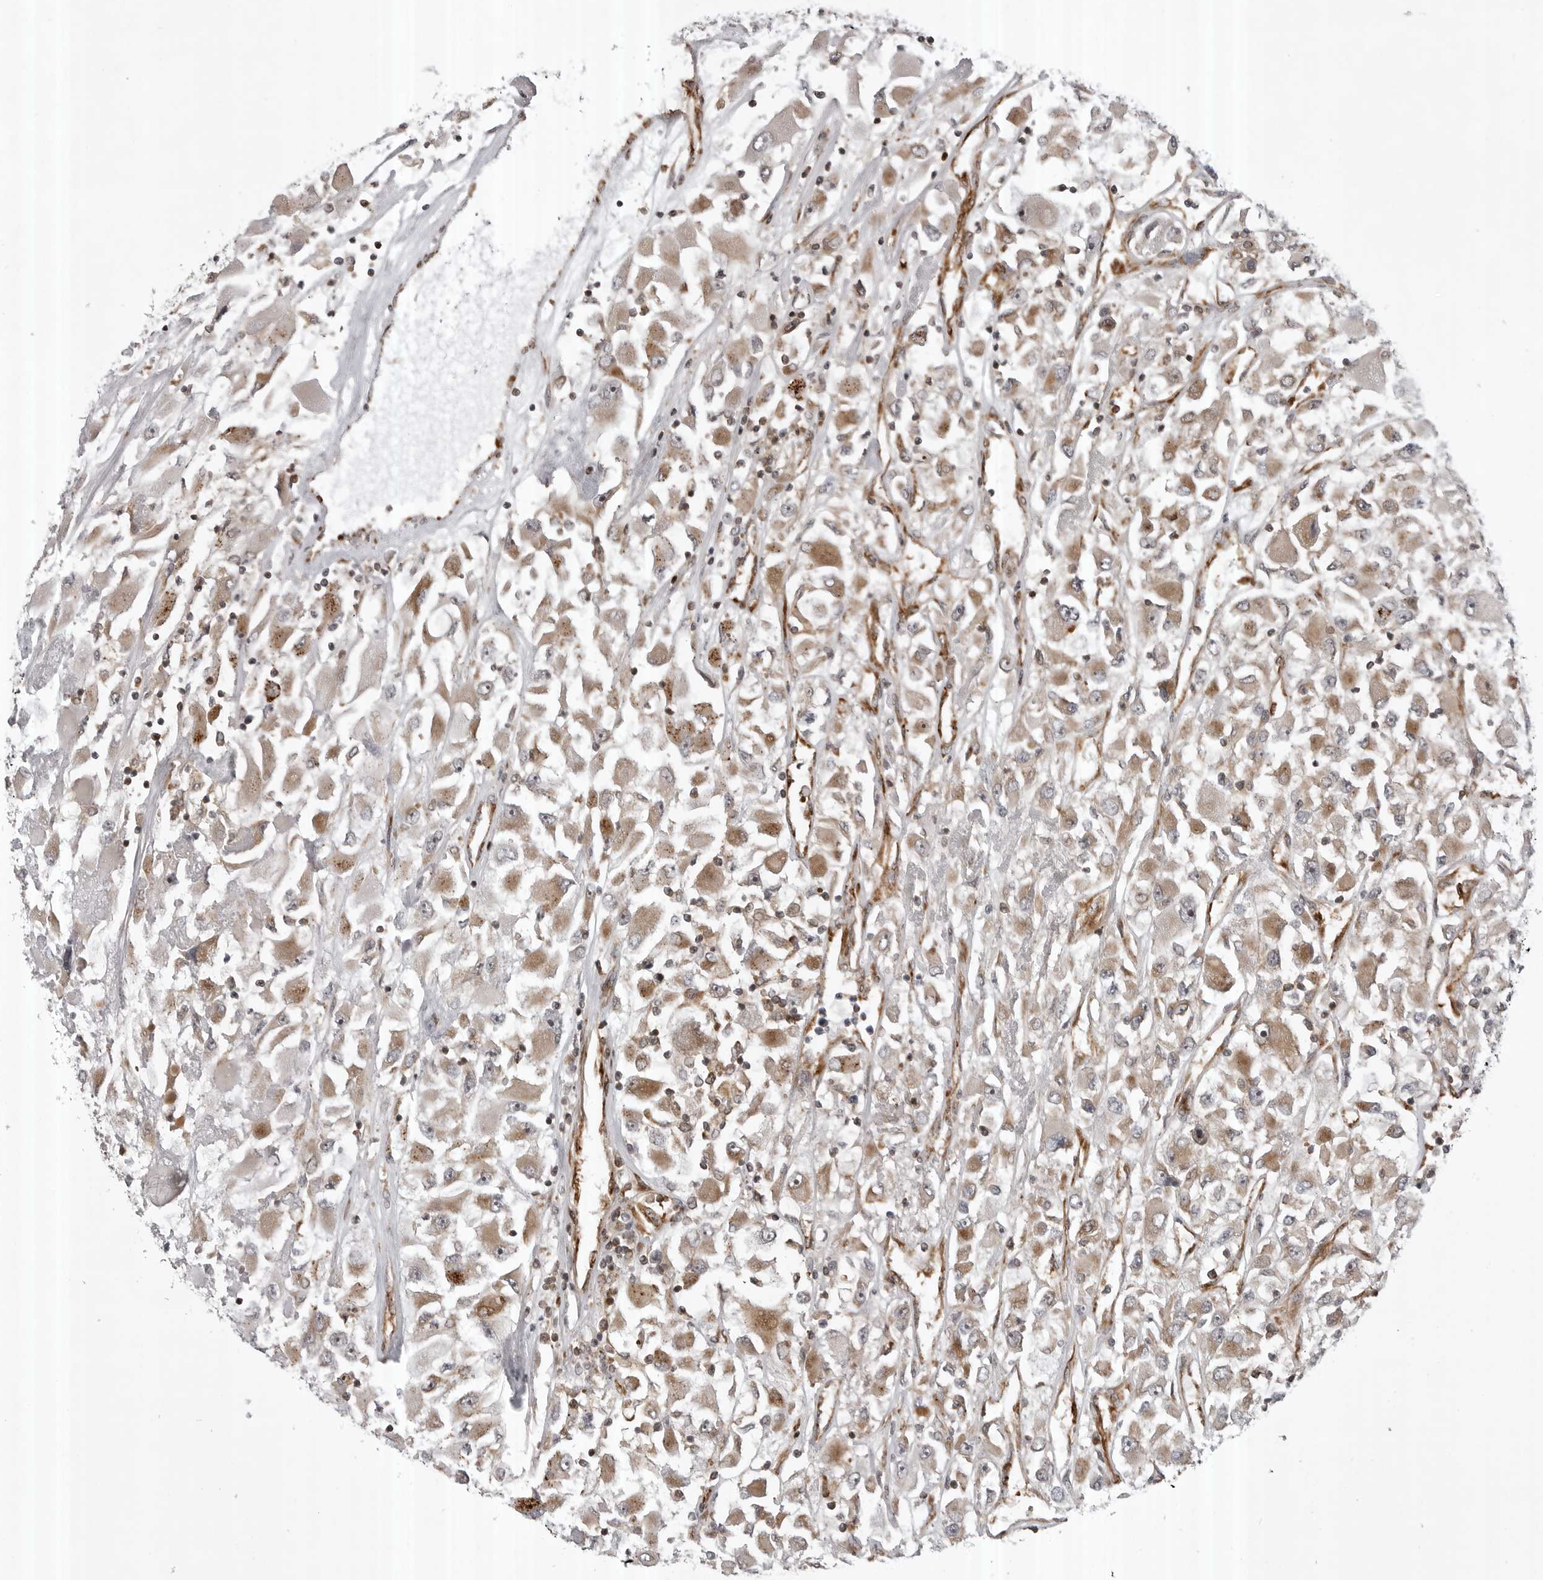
{"staining": {"intensity": "moderate", "quantity": "25%-75%", "location": "cytoplasmic/membranous"}, "tissue": "renal cancer", "cell_type": "Tumor cells", "image_type": "cancer", "snomed": [{"axis": "morphology", "description": "Adenocarcinoma, NOS"}, {"axis": "topography", "description": "Kidney"}], "caption": "The micrograph displays staining of renal adenocarcinoma, revealing moderate cytoplasmic/membranous protein expression (brown color) within tumor cells.", "gene": "ABL1", "patient": {"sex": "female", "age": 52}}